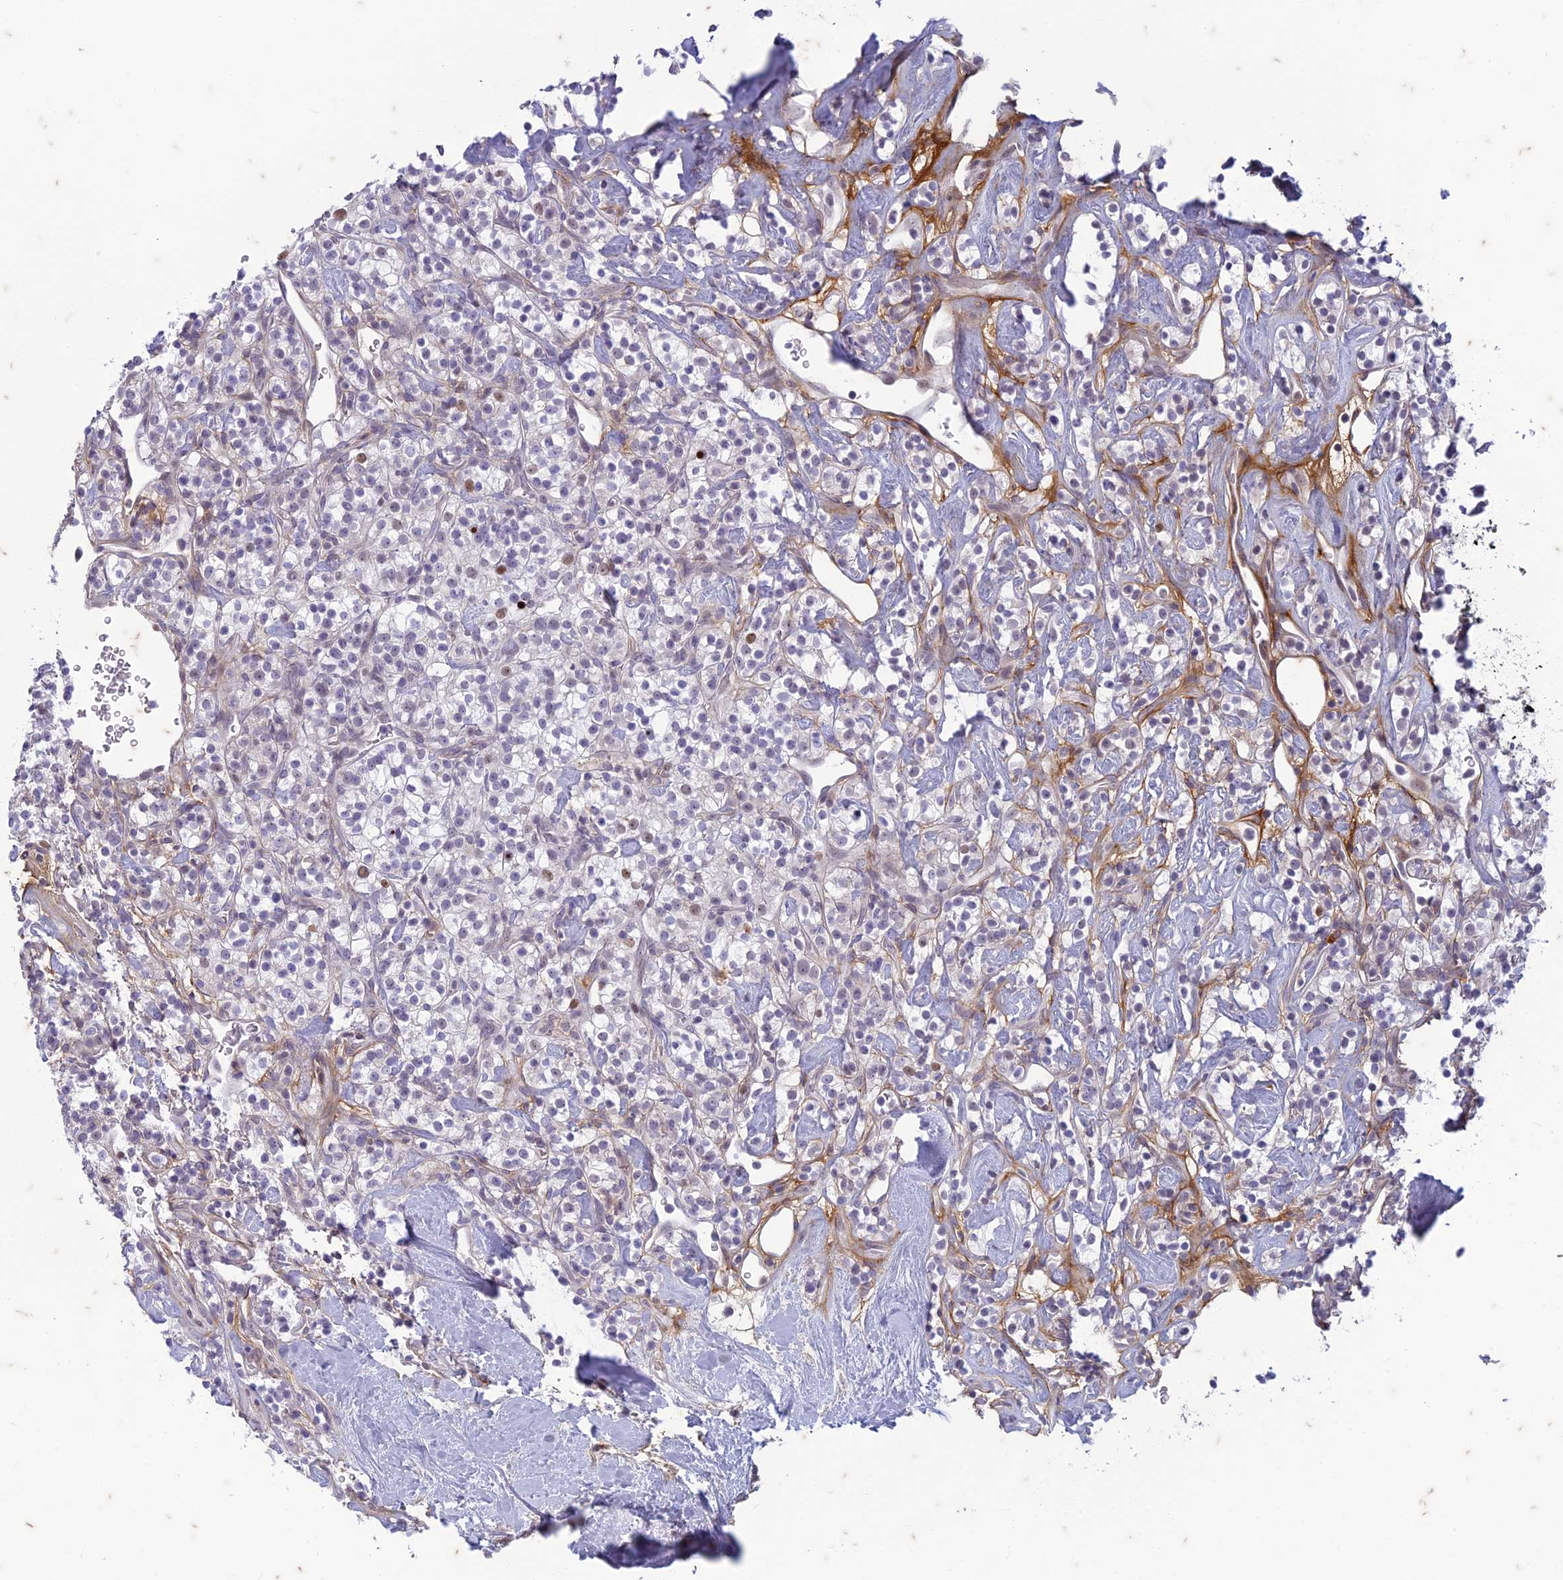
{"staining": {"intensity": "moderate", "quantity": "<25%", "location": "nuclear"}, "tissue": "renal cancer", "cell_type": "Tumor cells", "image_type": "cancer", "snomed": [{"axis": "morphology", "description": "Adenocarcinoma, NOS"}, {"axis": "topography", "description": "Kidney"}], "caption": "Renal adenocarcinoma tissue reveals moderate nuclear positivity in approximately <25% of tumor cells", "gene": "PABPN1L", "patient": {"sex": "male", "age": 77}}